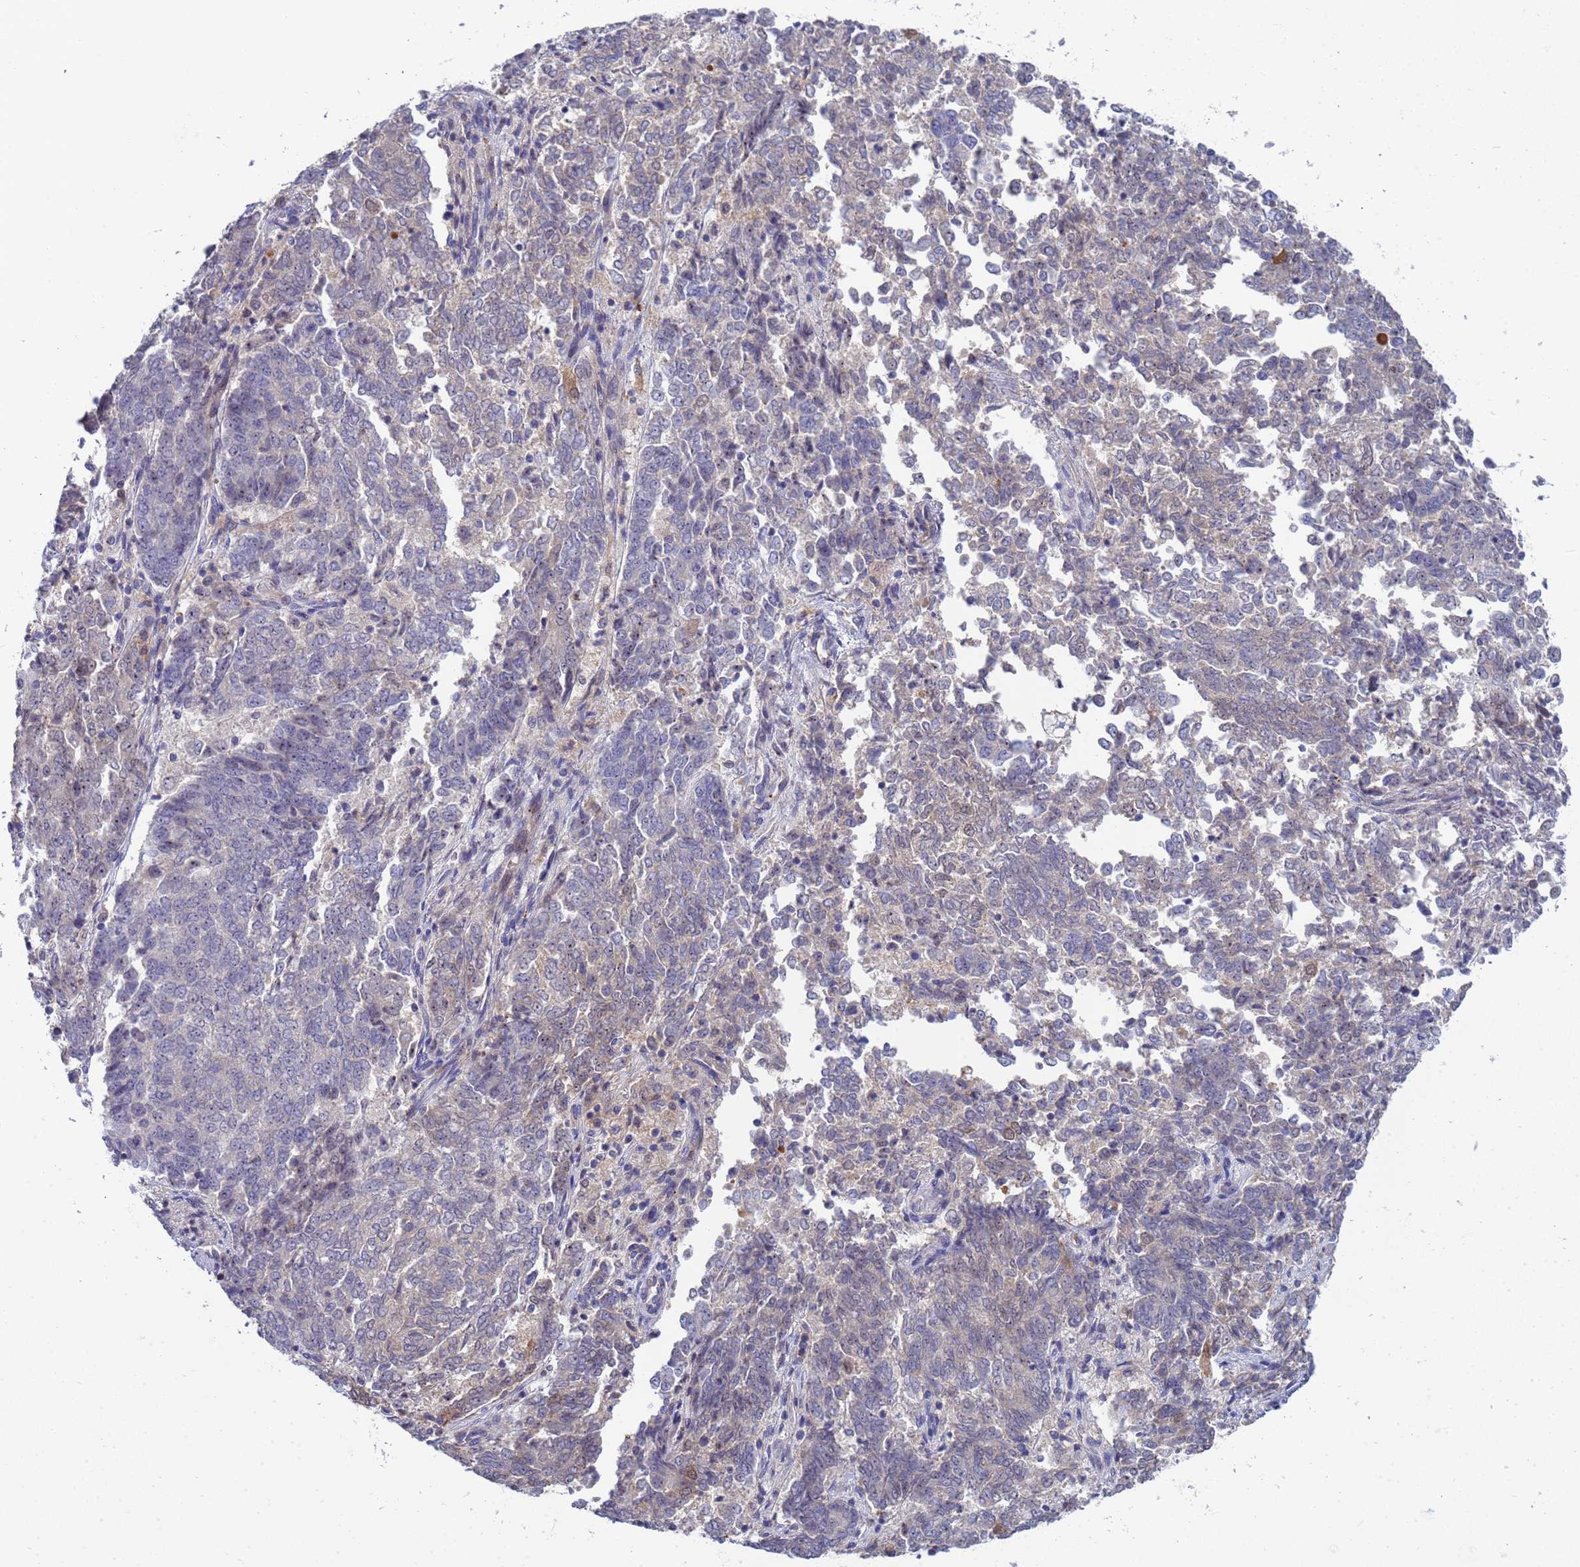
{"staining": {"intensity": "negative", "quantity": "none", "location": "none"}, "tissue": "endometrial cancer", "cell_type": "Tumor cells", "image_type": "cancer", "snomed": [{"axis": "morphology", "description": "Adenocarcinoma, NOS"}, {"axis": "topography", "description": "Endometrium"}], "caption": "This is an IHC image of adenocarcinoma (endometrial). There is no staining in tumor cells.", "gene": "ENOSF1", "patient": {"sex": "female", "age": 80}}